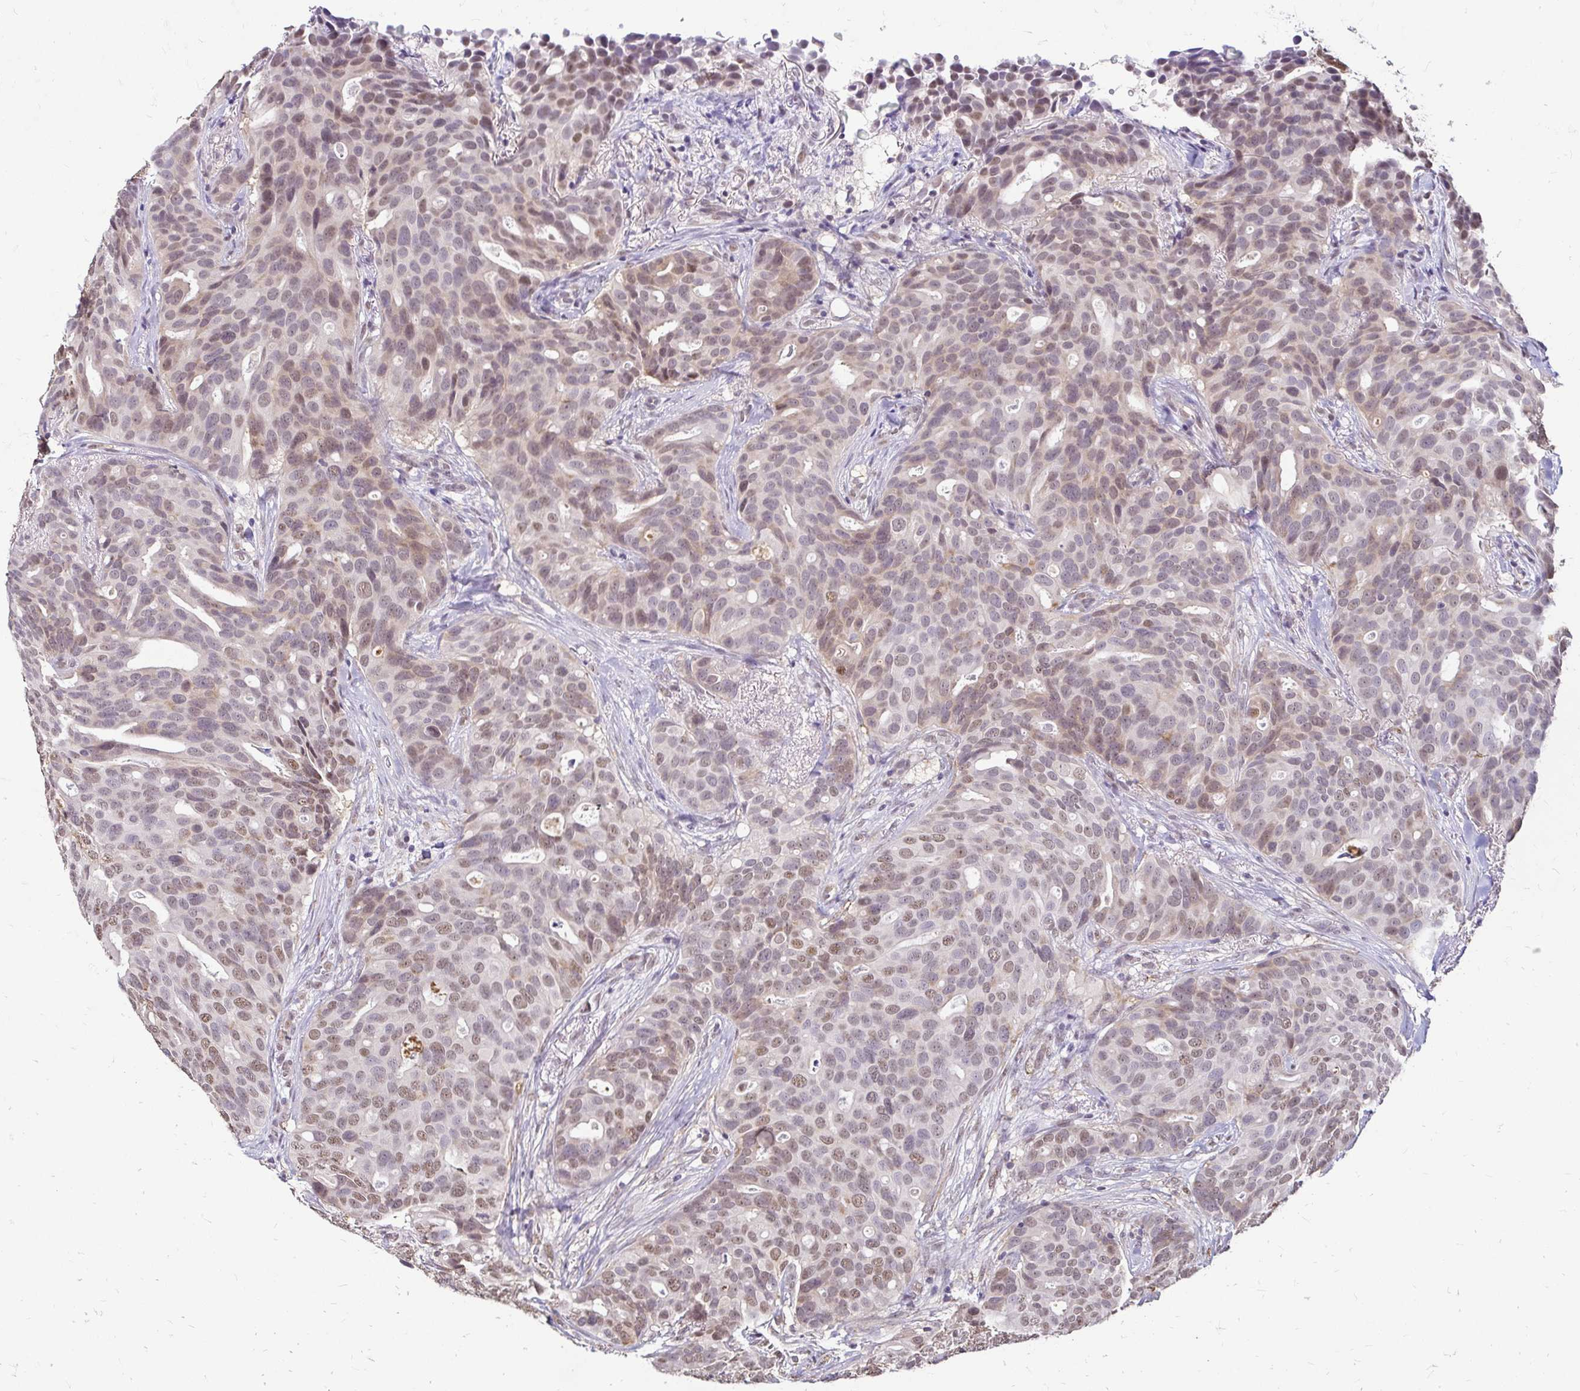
{"staining": {"intensity": "moderate", "quantity": "25%-75%", "location": "nuclear"}, "tissue": "breast cancer", "cell_type": "Tumor cells", "image_type": "cancer", "snomed": [{"axis": "morphology", "description": "Duct carcinoma"}, {"axis": "topography", "description": "Breast"}], "caption": "High-magnification brightfield microscopy of breast cancer stained with DAB (brown) and counterstained with hematoxylin (blue). tumor cells exhibit moderate nuclear staining is seen in approximately25%-75% of cells.", "gene": "RIMS4", "patient": {"sex": "female", "age": 54}}